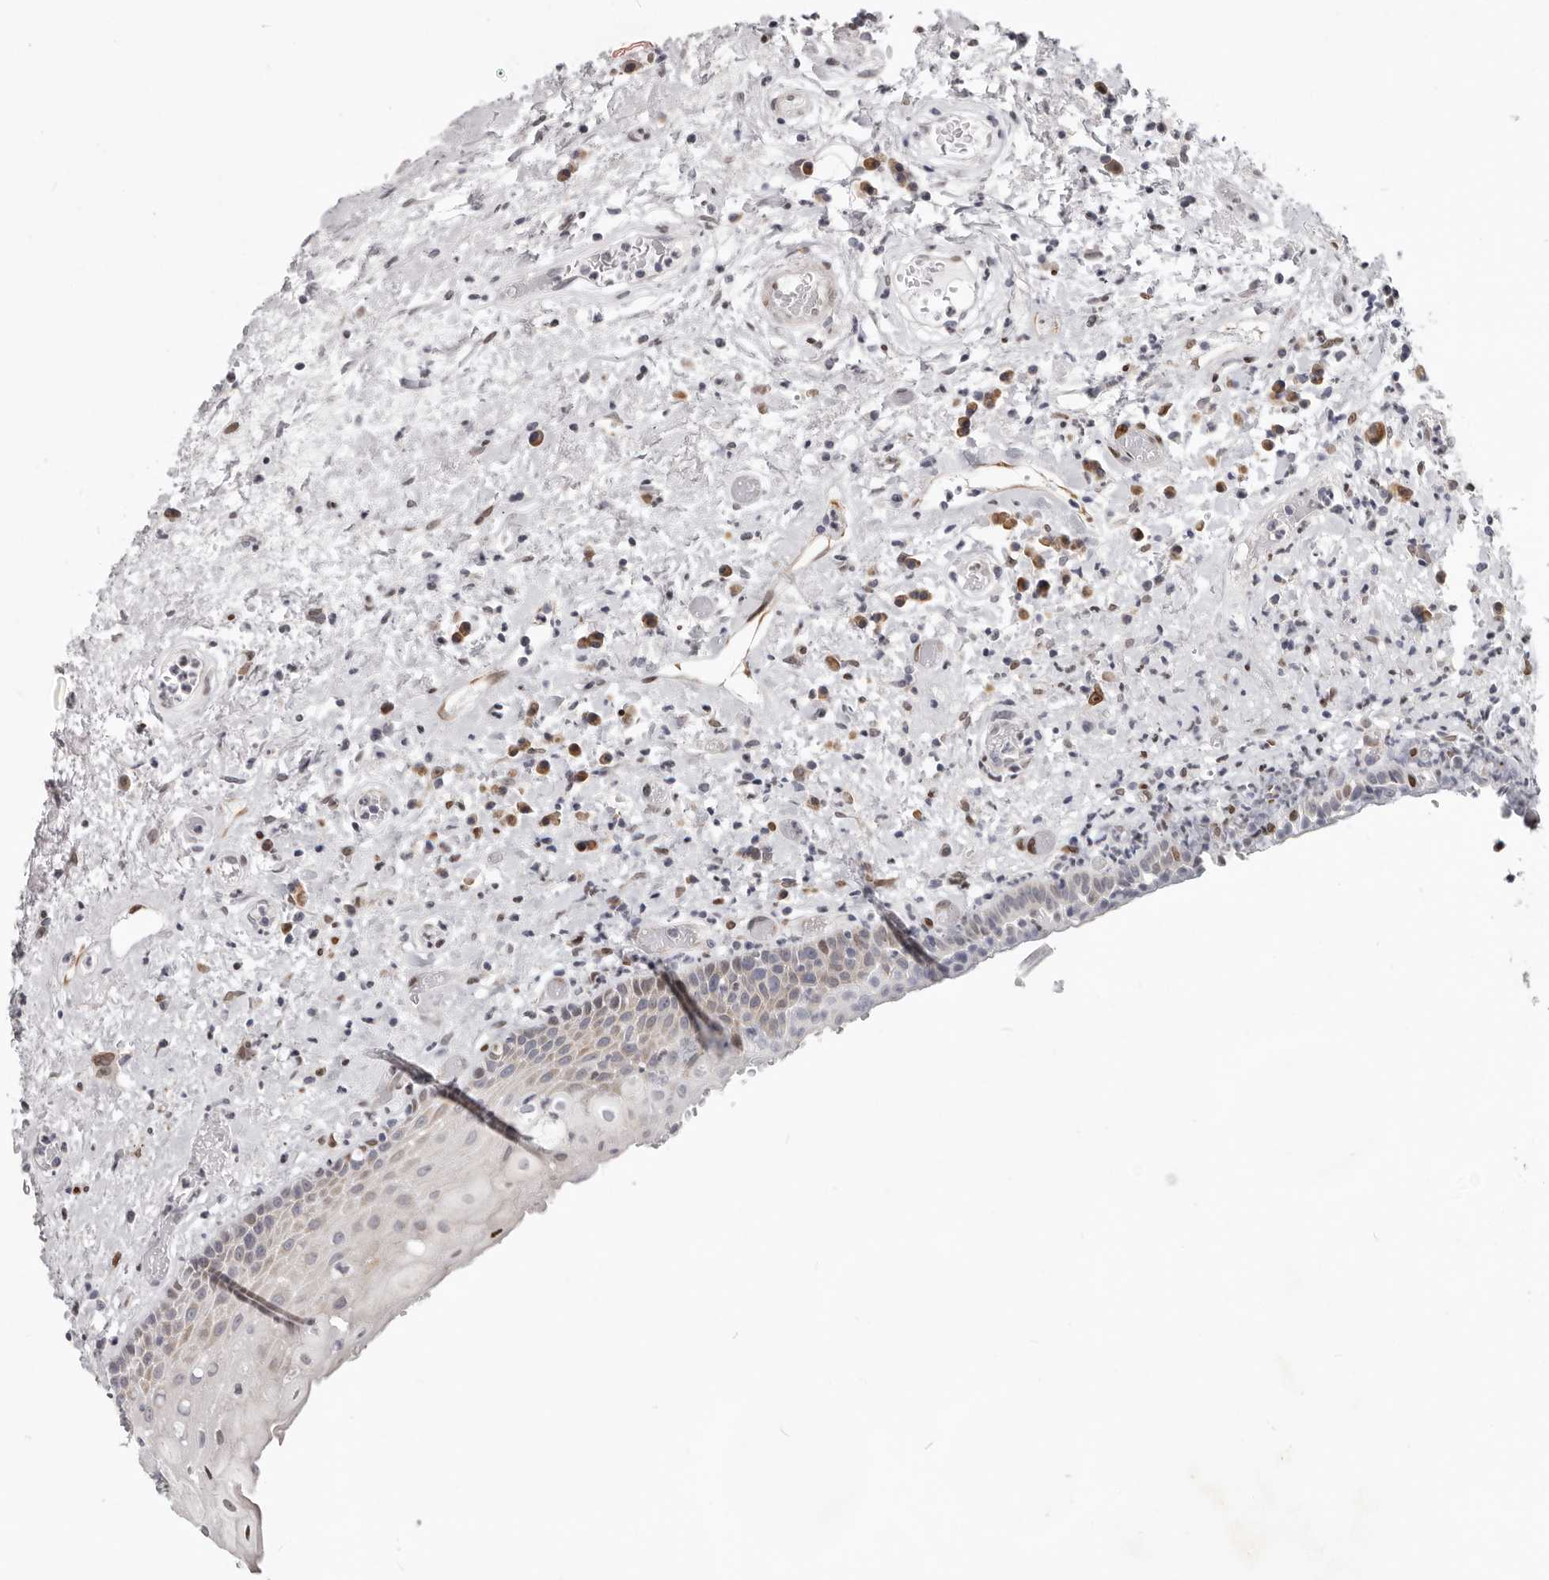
{"staining": {"intensity": "strong", "quantity": "<25%", "location": "nuclear"}, "tissue": "oral mucosa", "cell_type": "Squamous epithelial cells", "image_type": "normal", "snomed": [{"axis": "morphology", "description": "Normal tissue, NOS"}, {"axis": "topography", "description": "Oral tissue"}], "caption": "Brown immunohistochemical staining in normal oral mucosa displays strong nuclear positivity in about <25% of squamous epithelial cells.", "gene": "SRP19", "patient": {"sex": "female", "age": 76}}